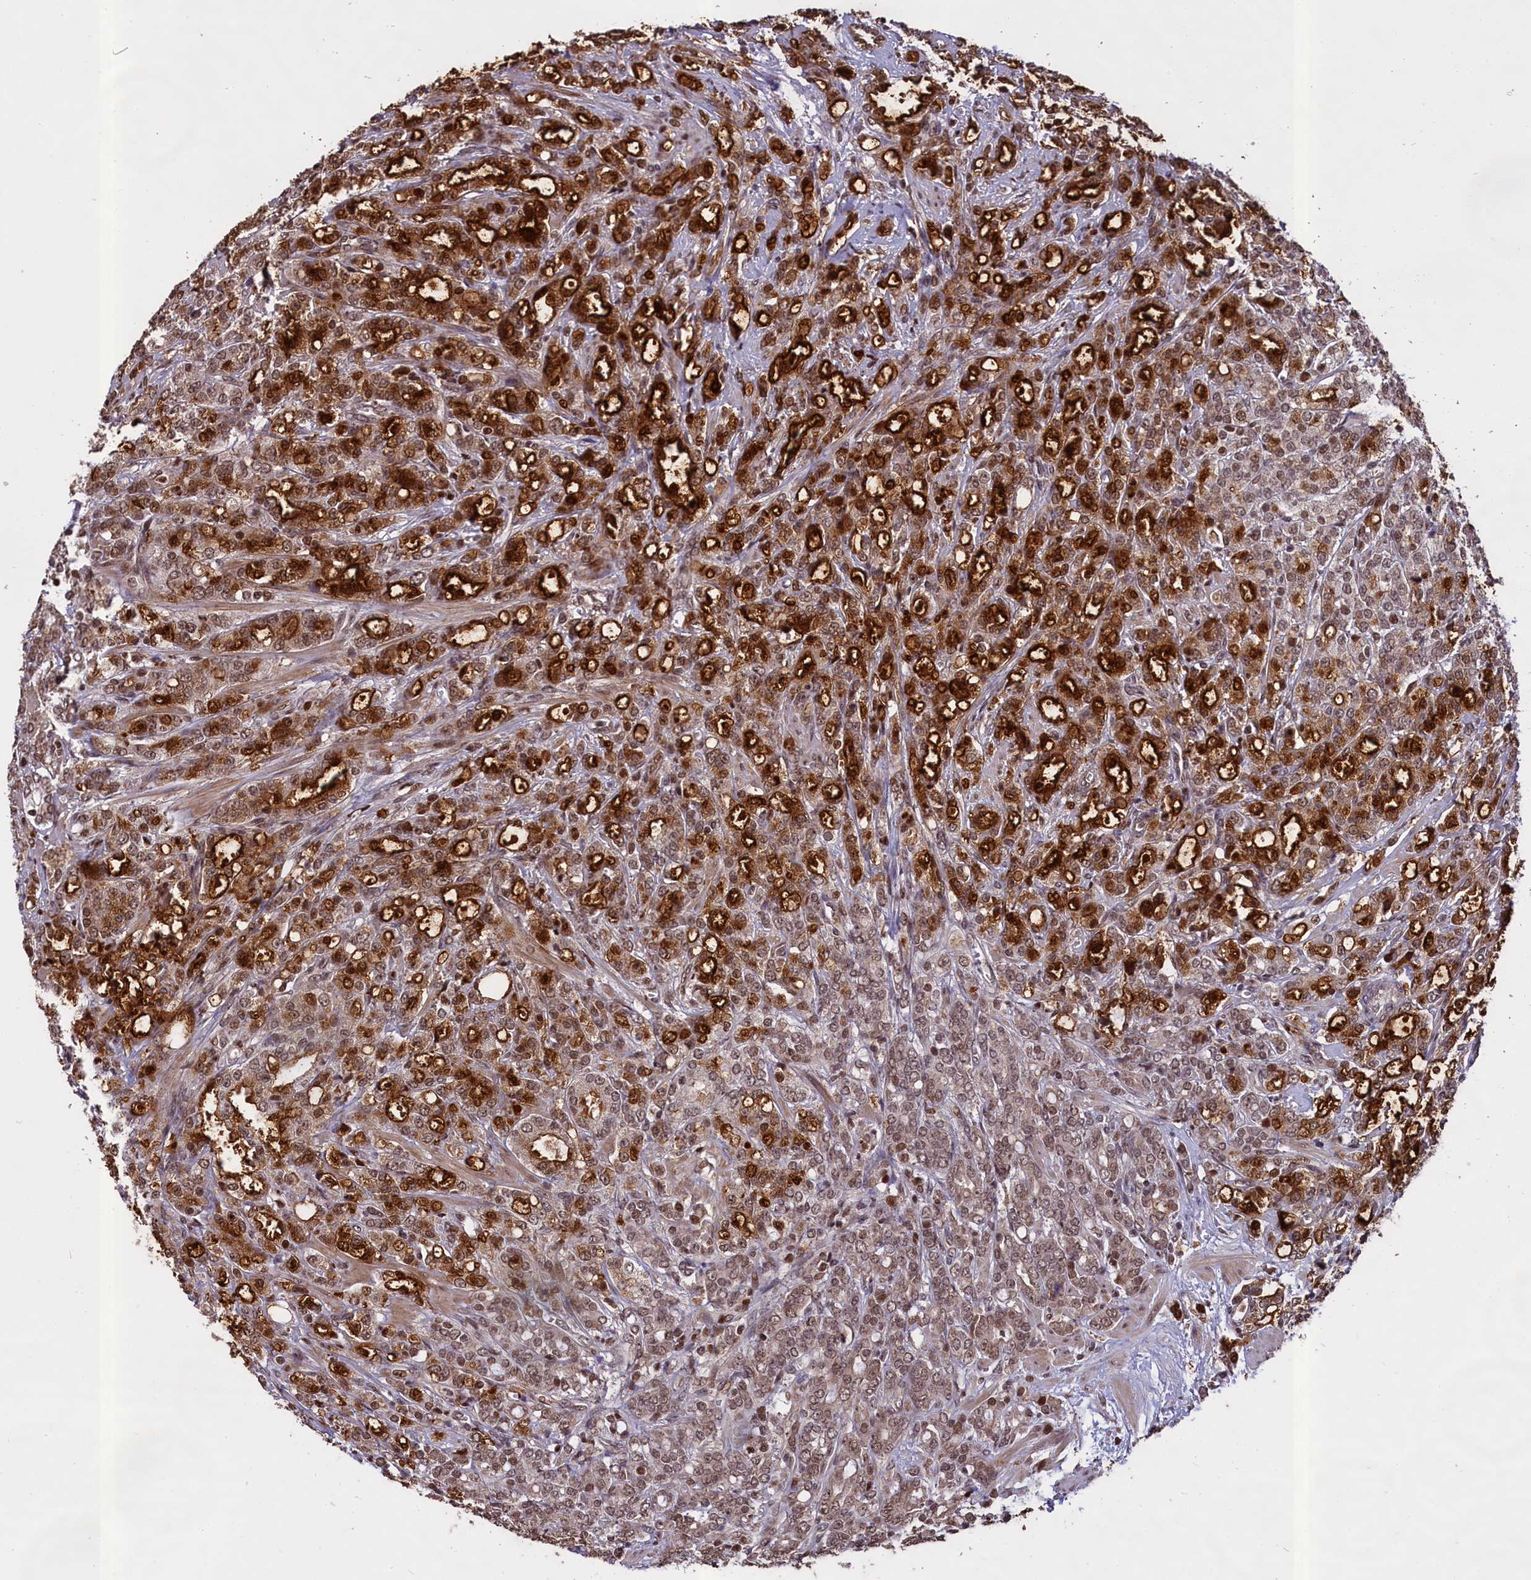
{"staining": {"intensity": "moderate", "quantity": ">75%", "location": "cytoplasmic/membranous,nuclear"}, "tissue": "prostate cancer", "cell_type": "Tumor cells", "image_type": "cancer", "snomed": [{"axis": "morphology", "description": "Adenocarcinoma, High grade"}, {"axis": "topography", "description": "Prostate"}], "caption": "A photomicrograph of human prostate cancer stained for a protein displays moderate cytoplasmic/membranous and nuclear brown staining in tumor cells.", "gene": "RELB", "patient": {"sex": "male", "age": 62}}